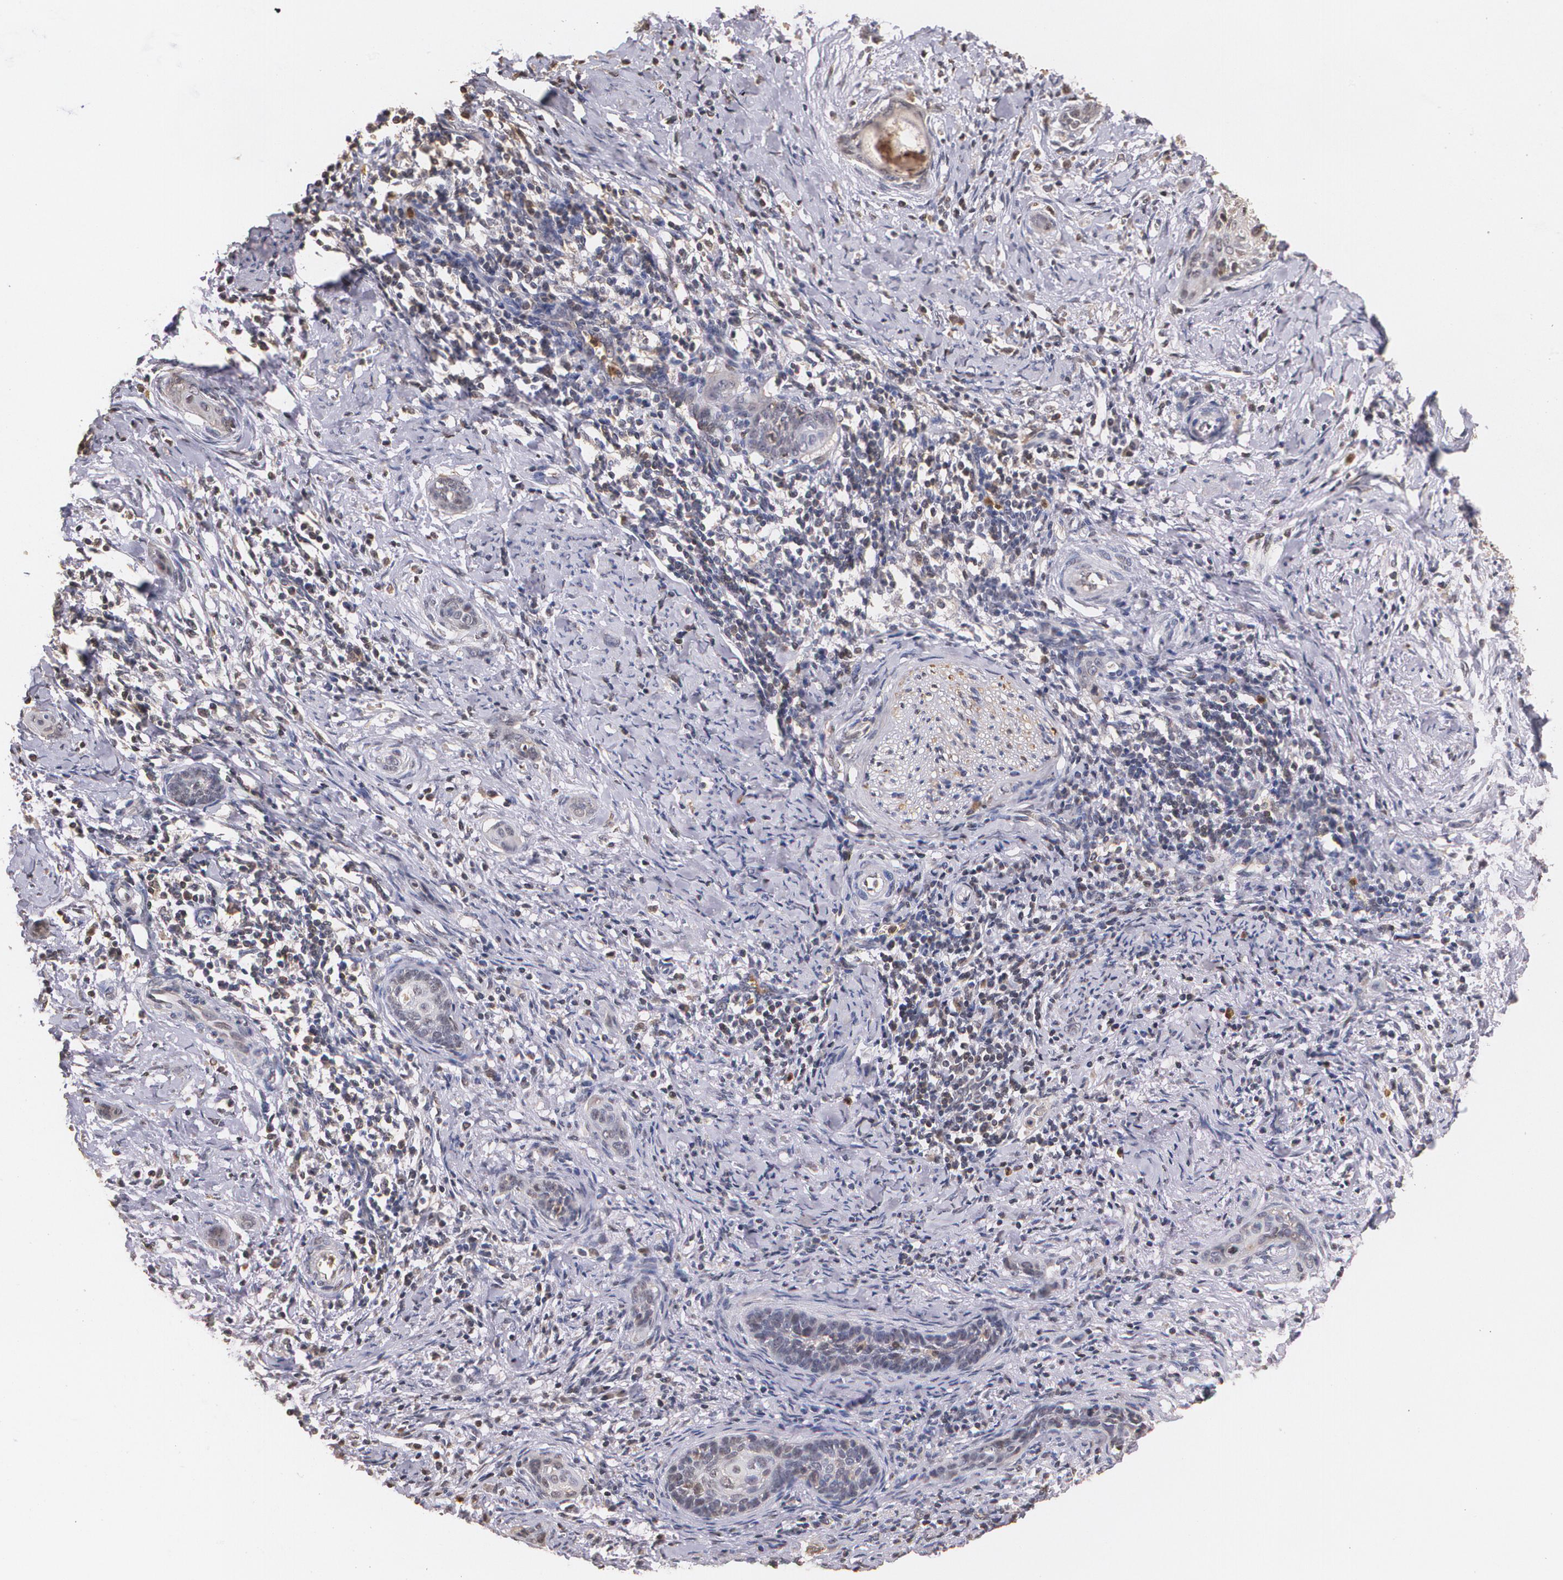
{"staining": {"intensity": "negative", "quantity": "none", "location": "none"}, "tissue": "cervical cancer", "cell_type": "Tumor cells", "image_type": "cancer", "snomed": [{"axis": "morphology", "description": "Squamous cell carcinoma, NOS"}, {"axis": "topography", "description": "Cervix"}], "caption": "The immunohistochemistry photomicrograph has no significant staining in tumor cells of cervical squamous cell carcinoma tissue.", "gene": "PTS", "patient": {"sex": "female", "age": 33}}